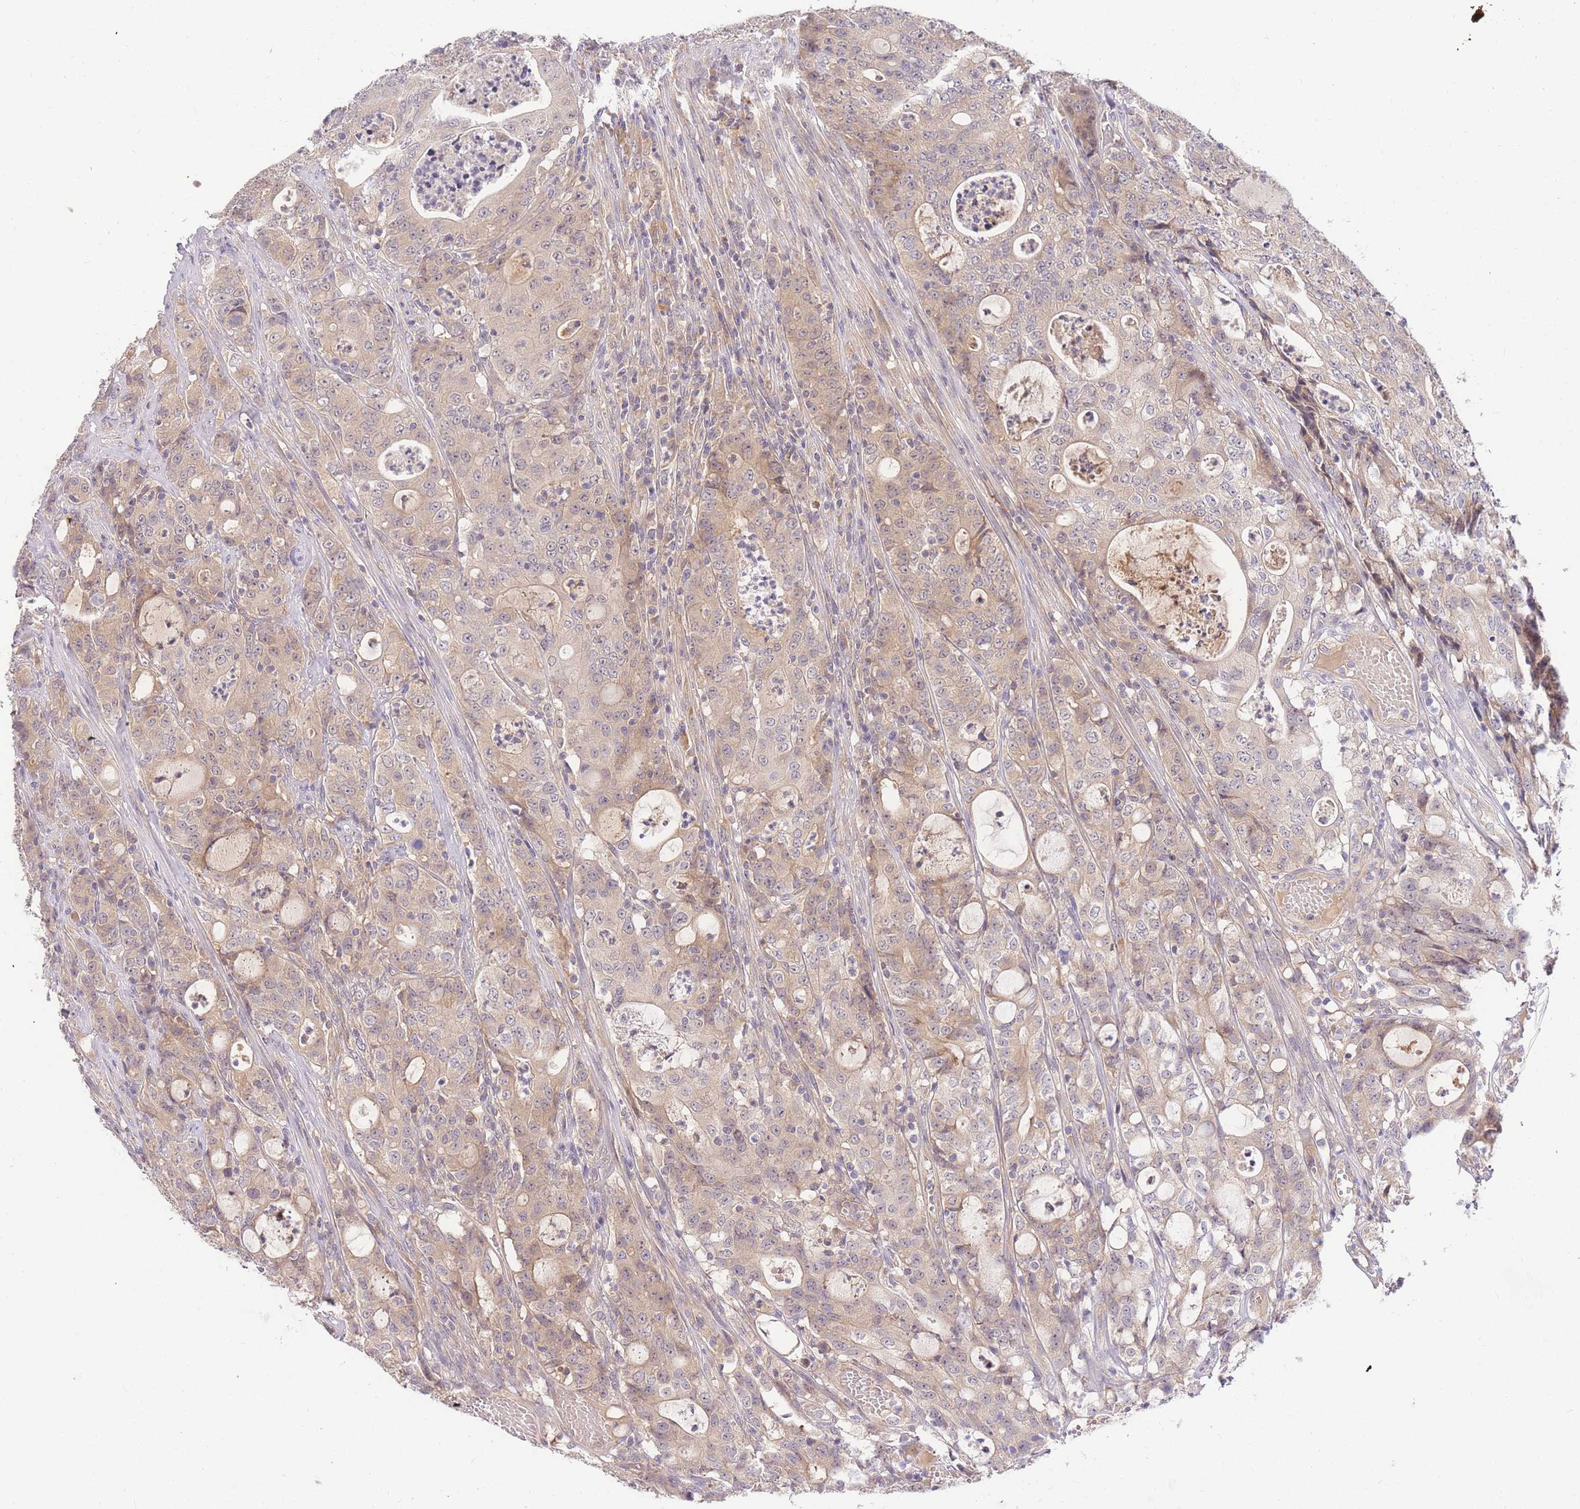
{"staining": {"intensity": "weak", "quantity": "25%-75%", "location": "cytoplasmic/membranous"}, "tissue": "colorectal cancer", "cell_type": "Tumor cells", "image_type": "cancer", "snomed": [{"axis": "morphology", "description": "Adenocarcinoma, NOS"}, {"axis": "topography", "description": "Colon"}], "caption": "Tumor cells demonstrate low levels of weak cytoplasmic/membranous expression in approximately 25%-75% of cells in human colorectal cancer. The staining was performed using DAB (3,3'-diaminobenzidine), with brown indicating positive protein expression. Nuclei are stained blue with hematoxylin.", "gene": "ZNF577", "patient": {"sex": "male", "age": 83}}